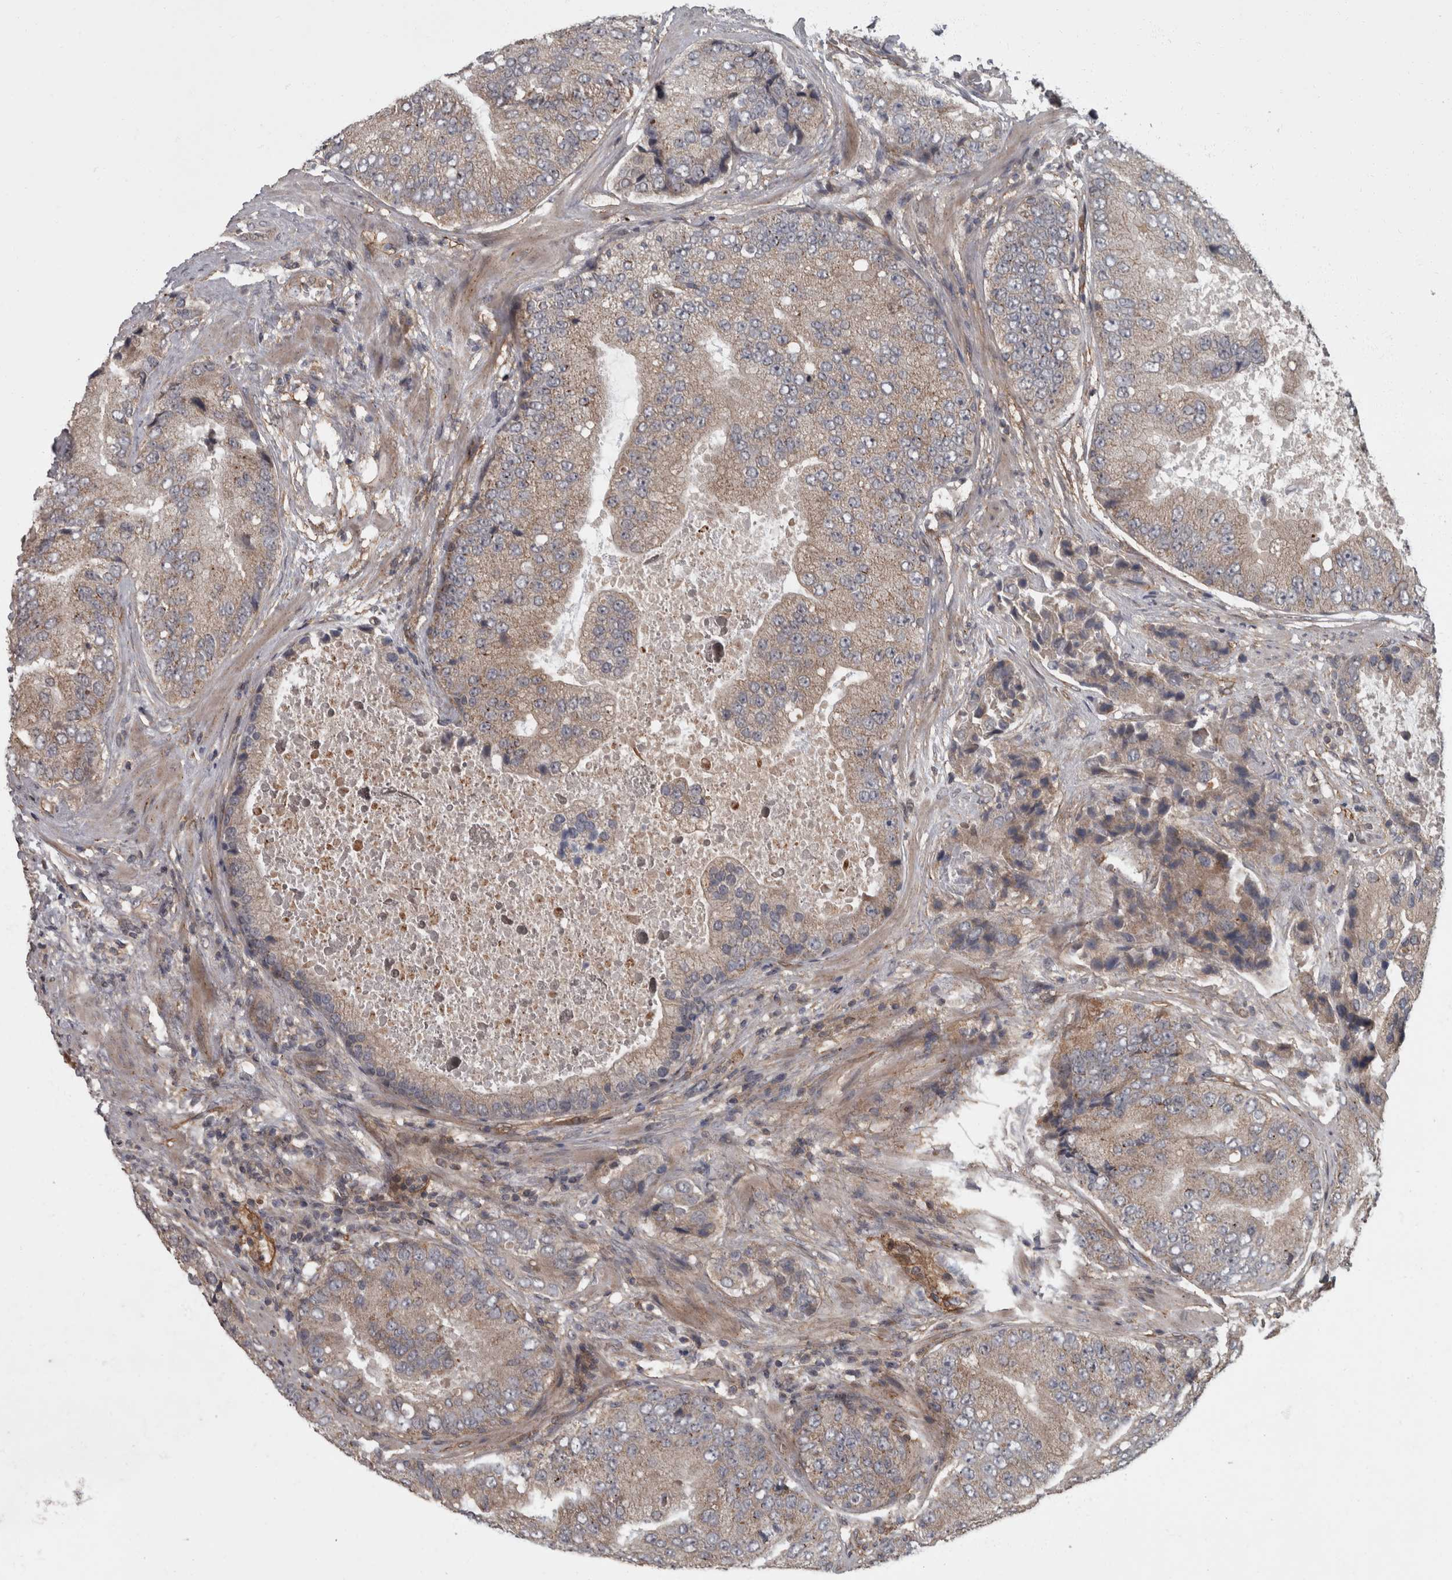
{"staining": {"intensity": "weak", "quantity": "25%-75%", "location": "cytoplasmic/membranous"}, "tissue": "prostate cancer", "cell_type": "Tumor cells", "image_type": "cancer", "snomed": [{"axis": "morphology", "description": "Adenocarcinoma, High grade"}, {"axis": "topography", "description": "Prostate"}], "caption": "IHC (DAB (3,3'-diaminobenzidine)) staining of human high-grade adenocarcinoma (prostate) reveals weak cytoplasmic/membranous protein positivity in approximately 25%-75% of tumor cells.", "gene": "VEGFD", "patient": {"sex": "male", "age": 70}}